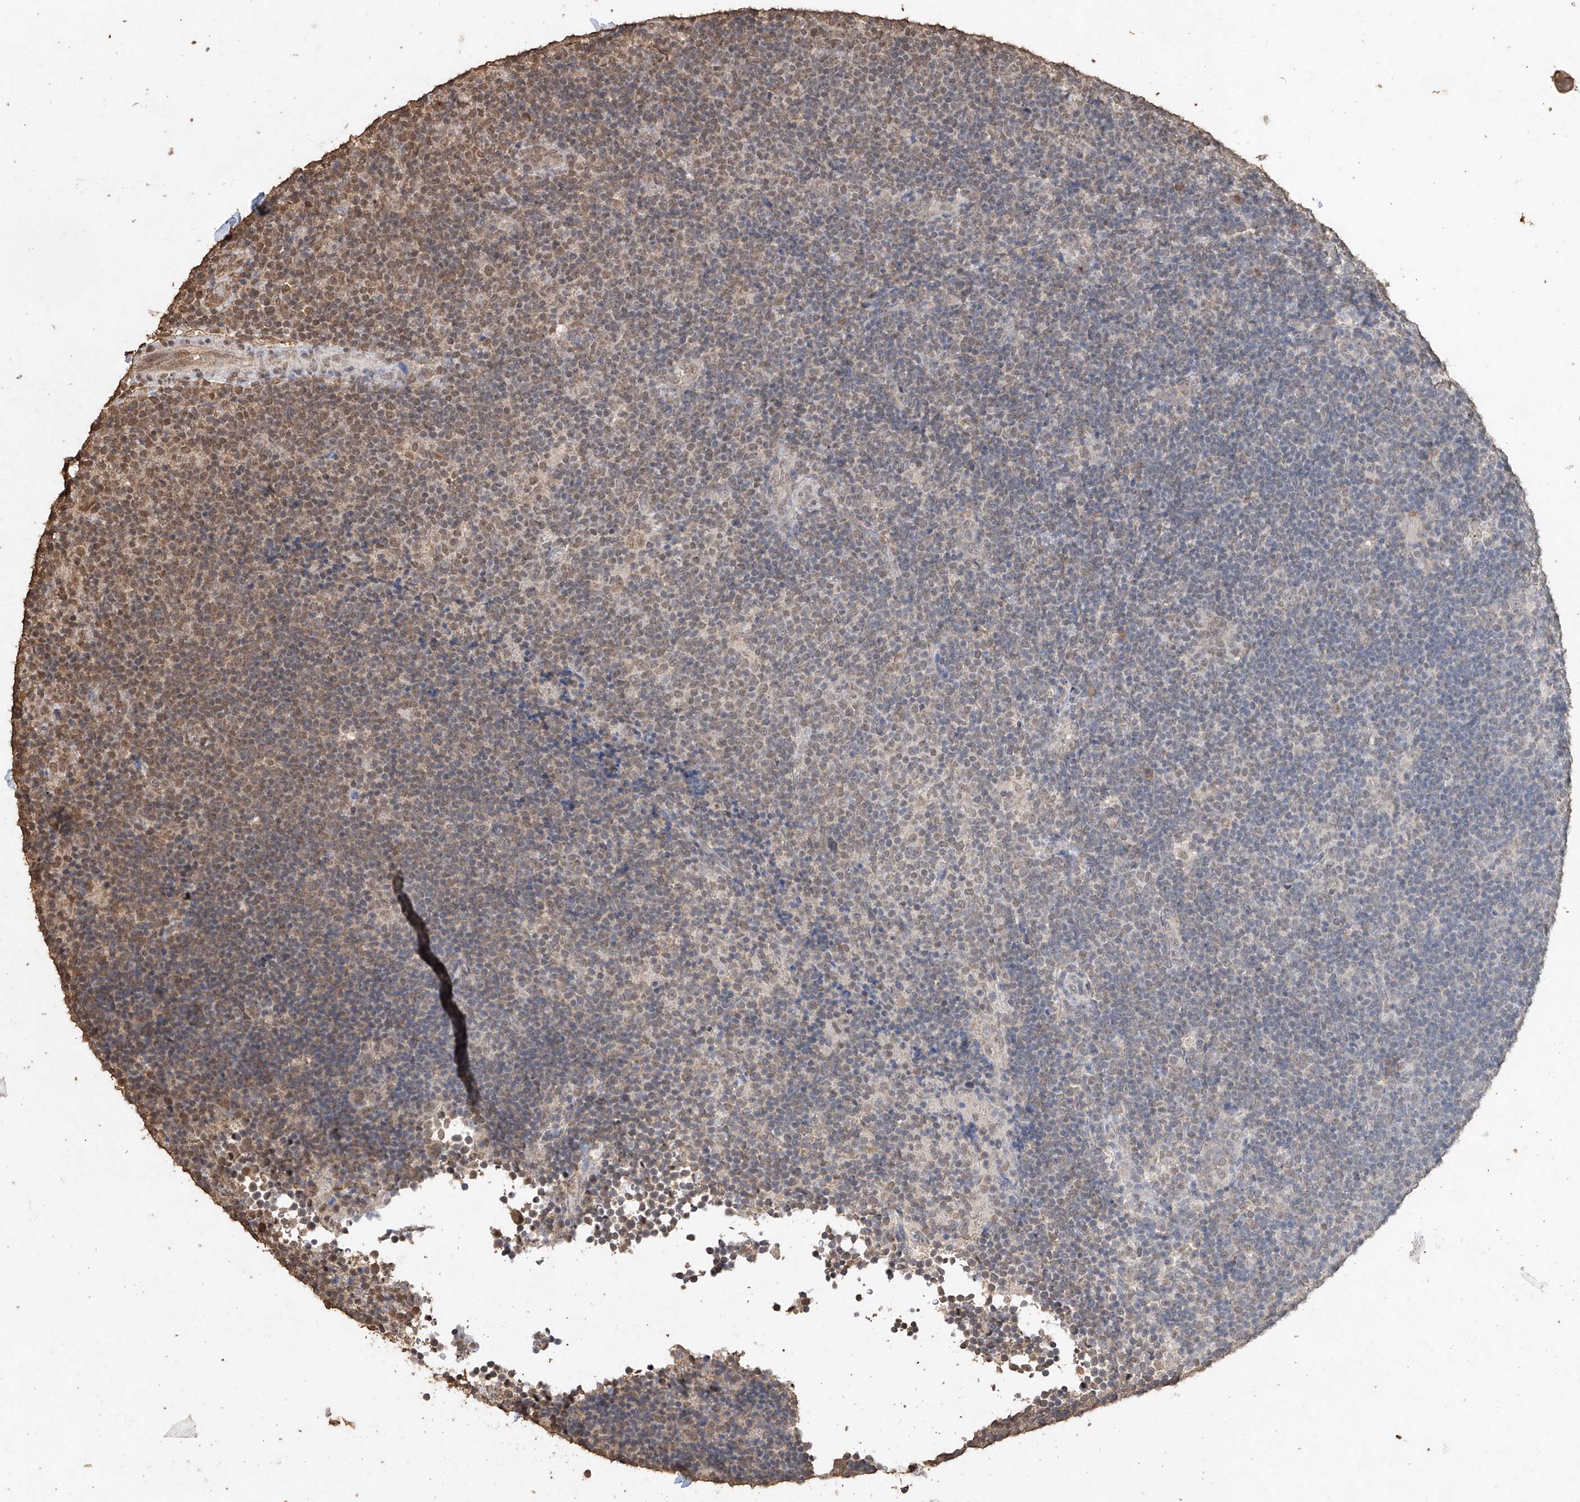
{"staining": {"intensity": "negative", "quantity": "<25%", "location": "nuclear"}, "tissue": "lymphoma", "cell_type": "Tumor cells", "image_type": "cancer", "snomed": [{"axis": "morphology", "description": "Hodgkin's disease, NOS"}, {"axis": "topography", "description": "Lymph node"}], "caption": "Tumor cells are negative for brown protein staining in Hodgkin's disease. (Immunohistochemistry, brightfield microscopy, high magnification).", "gene": "ELOVL1", "patient": {"sex": "female", "age": 57}}